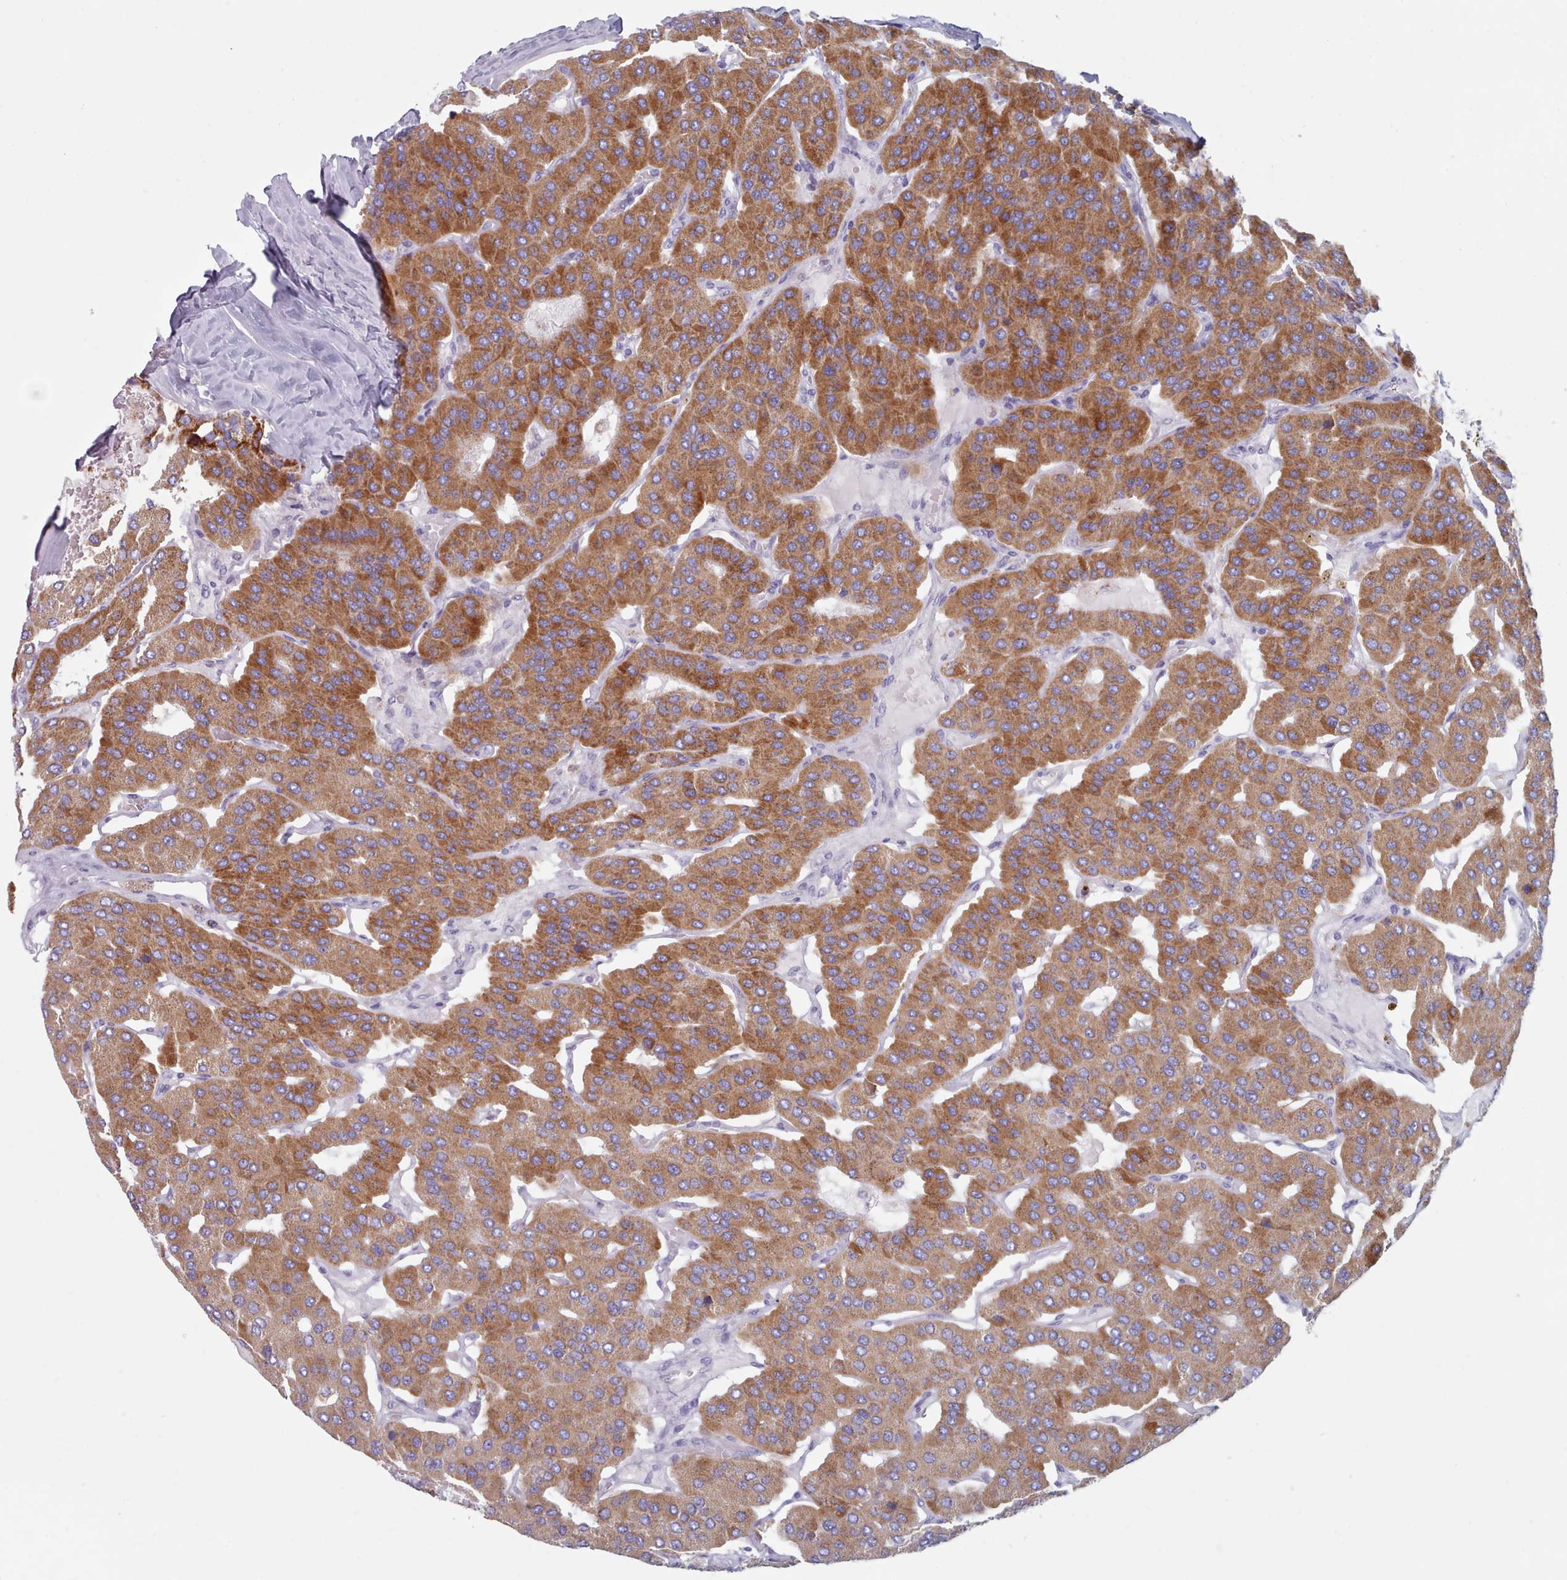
{"staining": {"intensity": "moderate", "quantity": ">75%", "location": "cytoplasmic/membranous"}, "tissue": "parathyroid gland", "cell_type": "Glandular cells", "image_type": "normal", "snomed": [{"axis": "morphology", "description": "Normal tissue, NOS"}, {"axis": "morphology", "description": "Adenoma, NOS"}, {"axis": "topography", "description": "Parathyroid gland"}], "caption": "DAB (3,3'-diaminobenzidine) immunohistochemical staining of unremarkable human parathyroid gland shows moderate cytoplasmic/membranous protein staining in approximately >75% of glandular cells.", "gene": "FAM170B", "patient": {"sex": "female", "age": 86}}